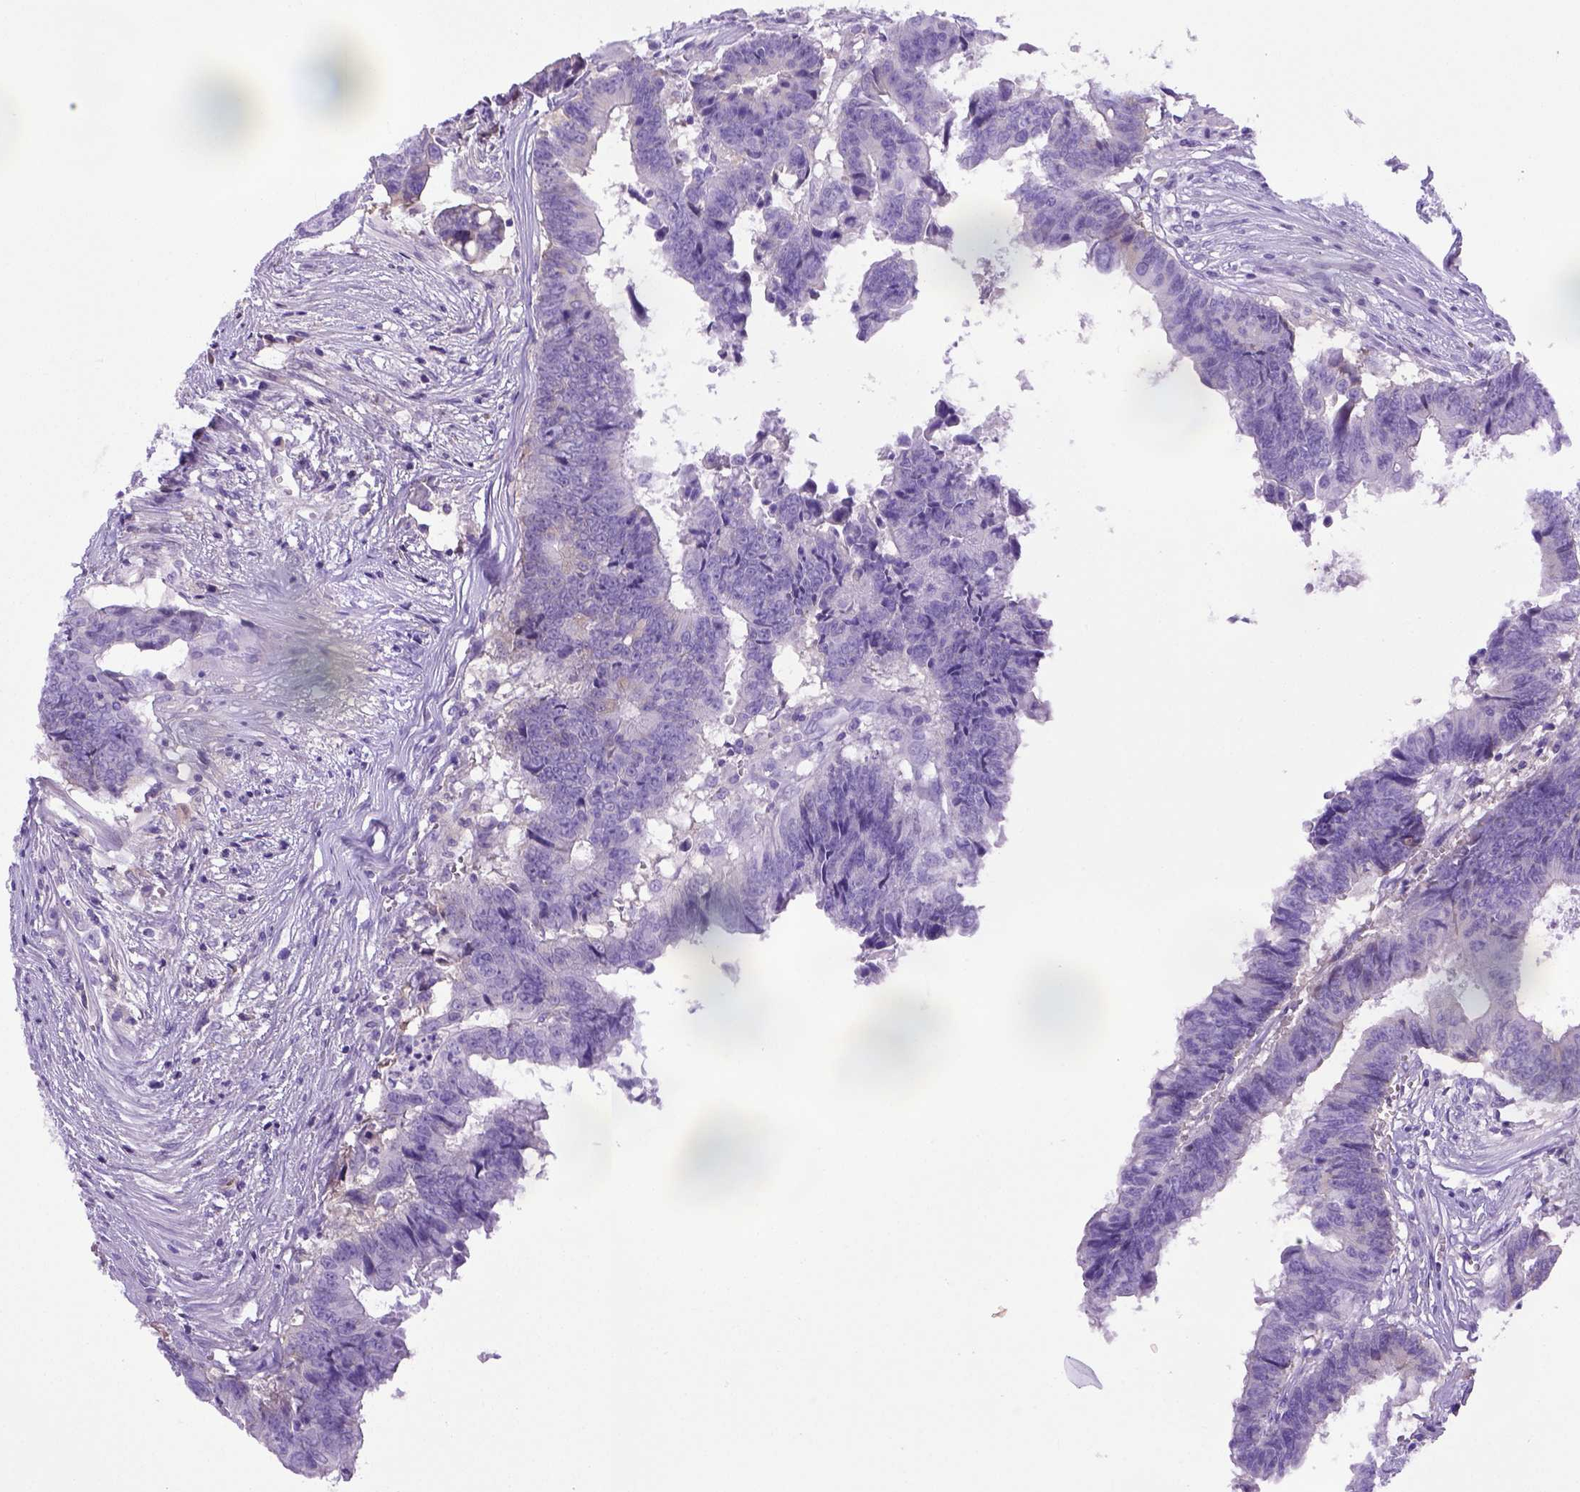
{"staining": {"intensity": "negative", "quantity": "none", "location": "none"}, "tissue": "colorectal cancer", "cell_type": "Tumor cells", "image_type": "cancer", "snomed": [{"axis": "morphology", "description": "Adenocarcinoma, NOS"}, {"axis": "topography", "description": "Colon"}], "caption": "Colorectal cancer (adenocarcinoma) stained for a protein using immunohistochemistry (IHC) demonstrates no expression tumor cells.", "gene": "ITIH4", "patient": {"sex": "female", "age": 82}}